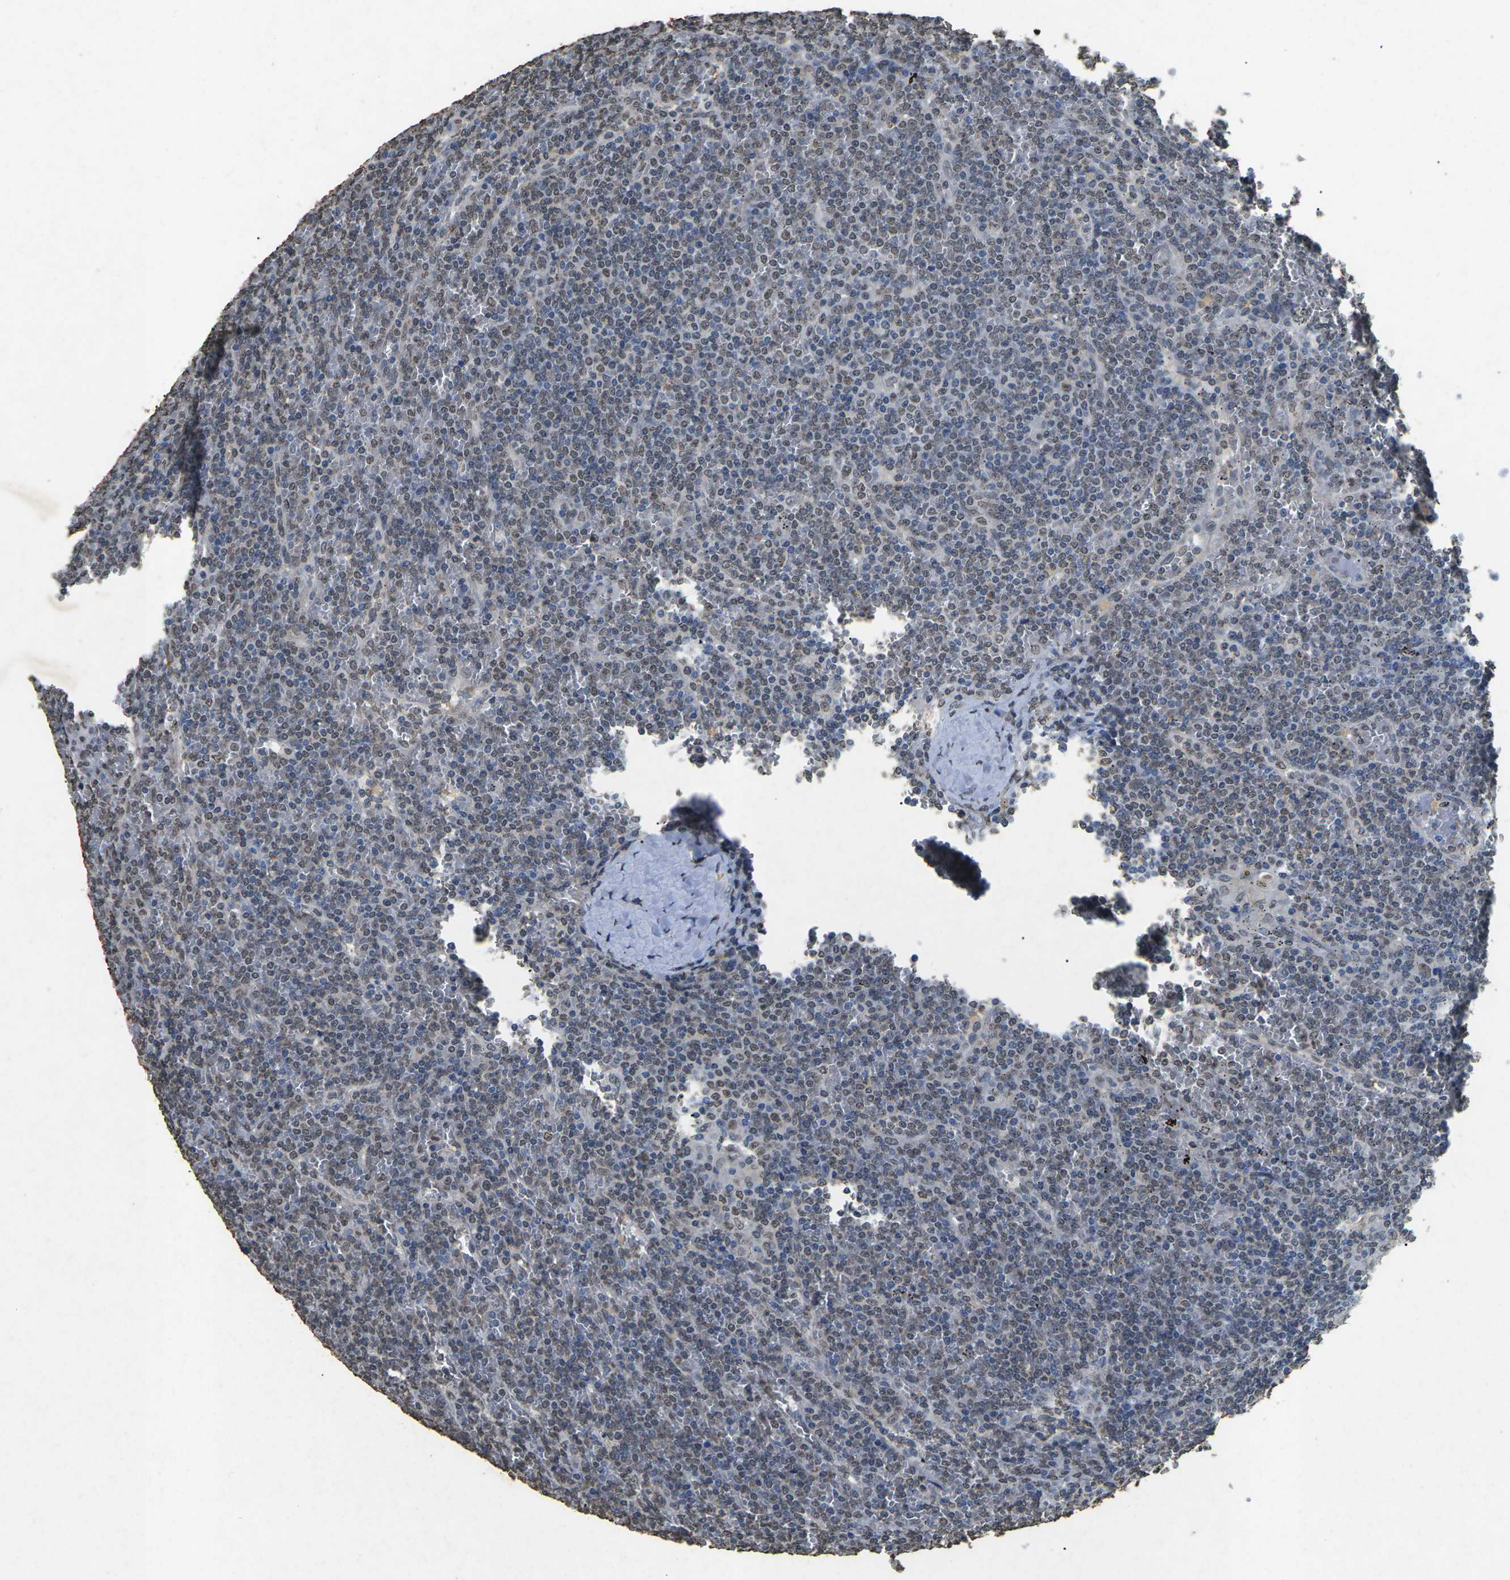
{"staining": {"intensity": "weak", "quantity": "25%-75%", "location": "nuclear"}, "tissue": "lymphoma", "cell_type": "Tumor cells", "image_type": "cancer", "snomed": [{"axis": "morphology", "description": "Malignant lymphoma, non-Hodgkin's type, Low grade"}, {"axis": "topography", "description": "Spleen"}], "caption": "Weak nuclear staining is appreciated in about 25%-75% of tumor cells in malignant lymphoma, non-Hodgkin's type (low-grade). Nuclei are stained in blue.", "gene": "SCNN1B", "patient": {"sex": "female", "age": 19}}